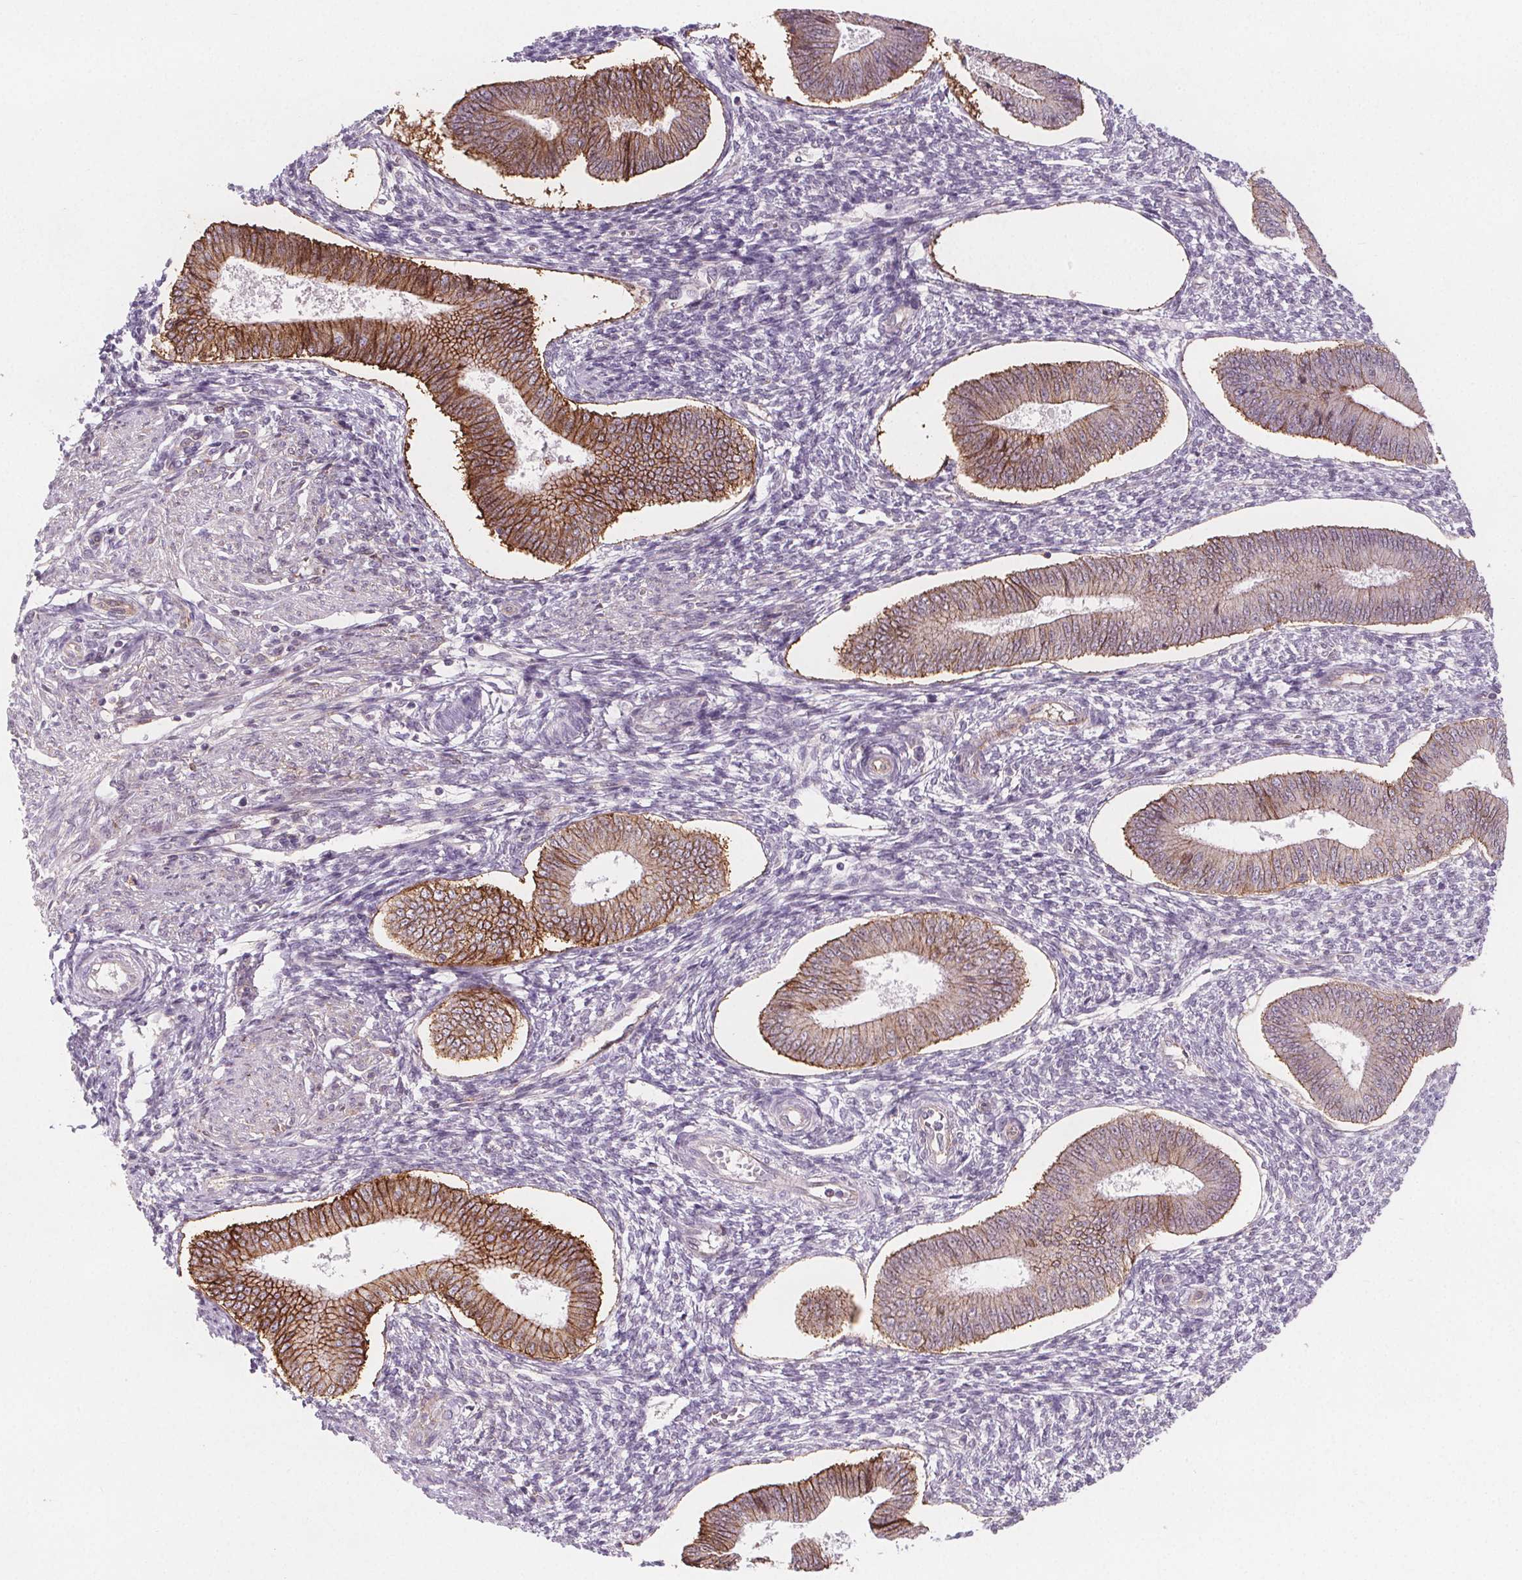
{"staining": {"intensity": "negative", "quantity": "none", "location": "none"}, "tissue": "endometrium", "cell_type": "Cells in endometrial stroma", "image_type": "normal", "snomed": [{"axis": "morphology", "description": "Normal tissue, NOS"}, {"axis": "topography", "description": "Endometrium"}], "caption": "This is an IHC micrograph of benign human endometrium. There is no expression in cells in endometrial stroma.", "gene": "ATP1A1", "patient": {"sex": "female", "age": 42}}